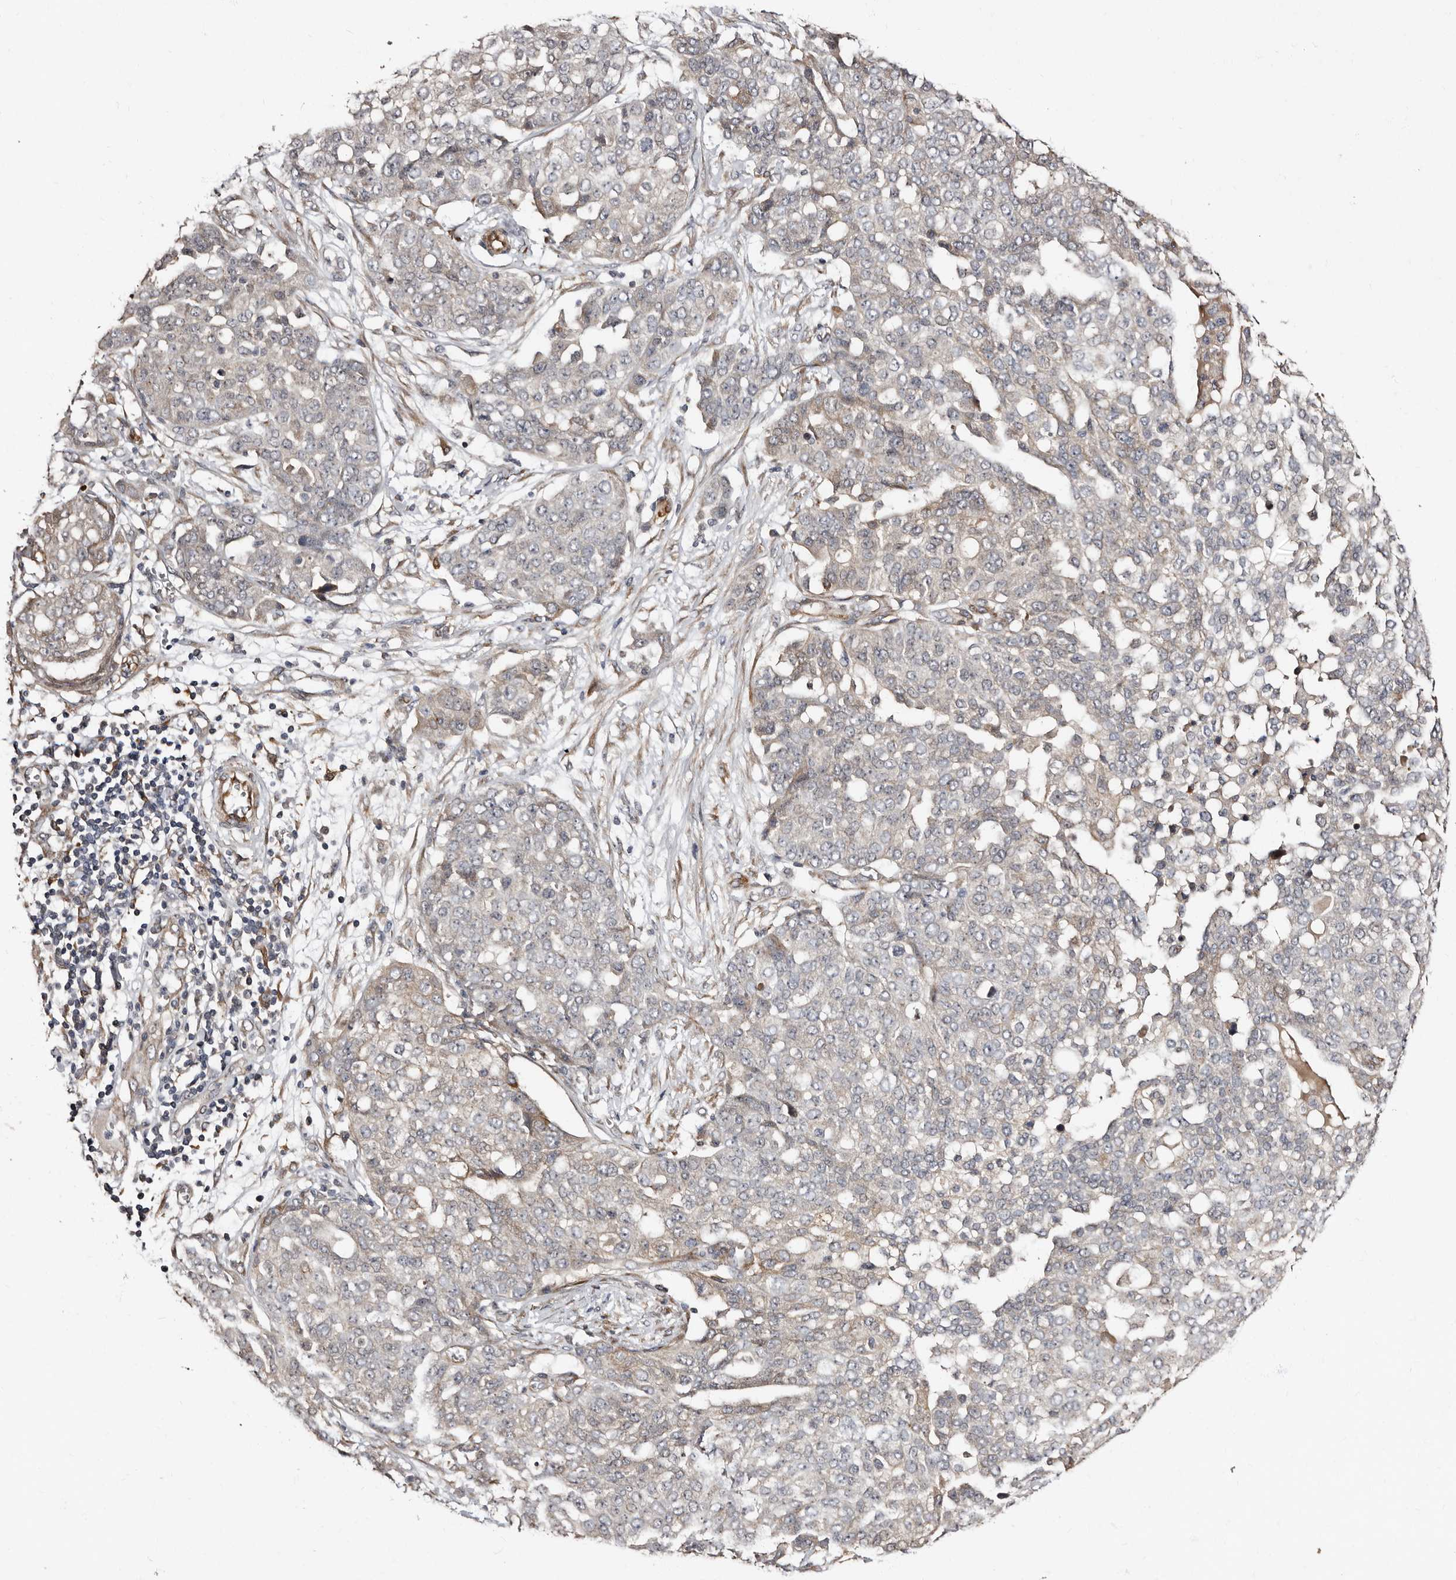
{"staining": {"intensity": "negative", "quantity": "none", "location": "none"}, "tissue": "ovarian cancer", "cell_type": "Tumor cells", "image_type": "cancer", "snomed": [{"axis": "morphology", "description": "Cystadenocarcinoma, serous, NOS"}, {"axis": "topography", "description": "Soft tissue"}, {"axis": "topography", "description": "Ovary"}], "caption": "Immunohistochemistry micrograph of neoplastic tissue: human ovarian cancer (serous cystadenocarcinoma) stained with DAB exhibits no significant protein staining in tumor cells.", "gene": "TBC1D22B", "patient": {"sex": "female", "age": 57}}